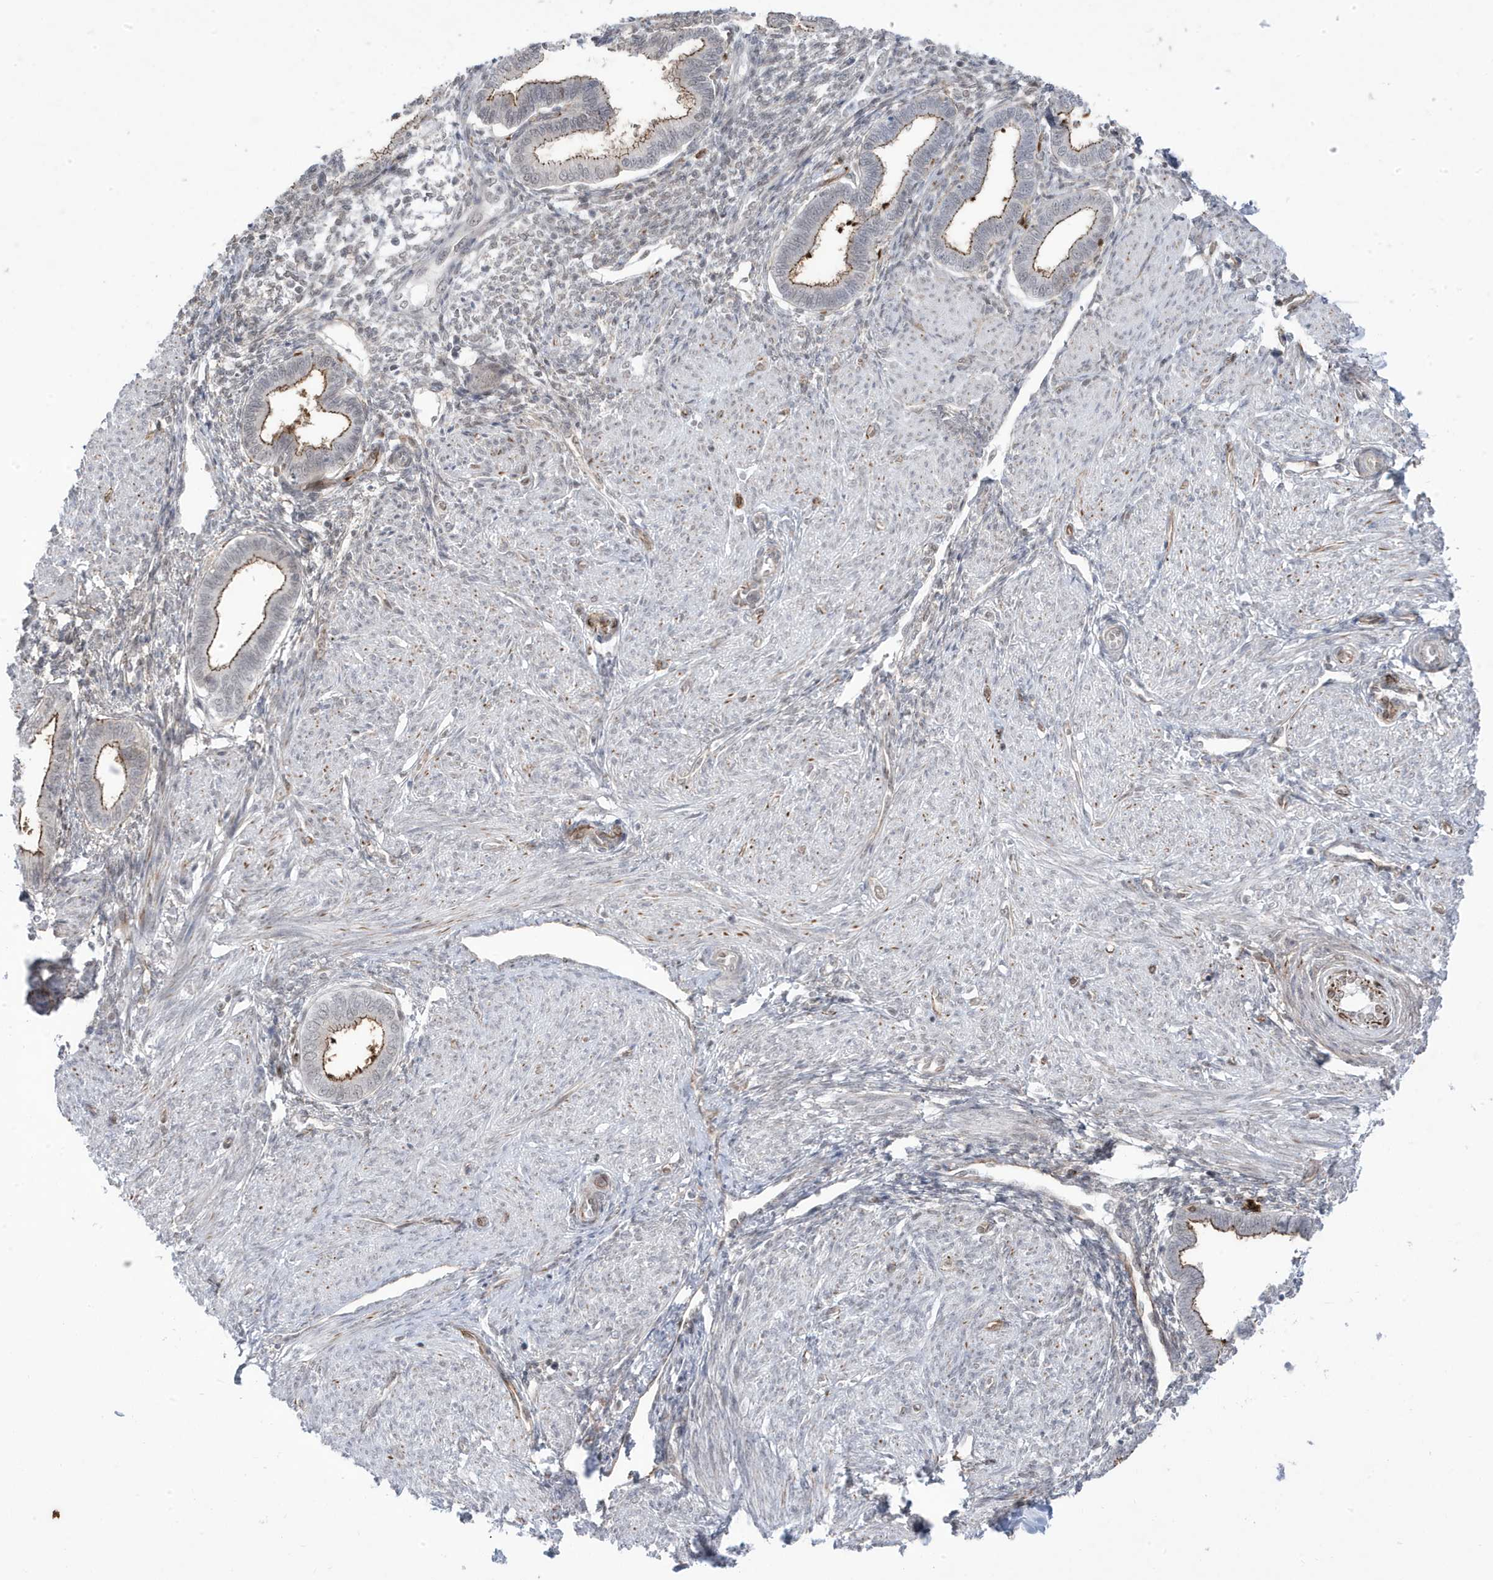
{"staining": {"intensity": "weak", "quantity": "<25%", "location": "nuclear"}, "tissue": "endometrium", "cell_type": "Cells in endometrial stroma", "image_type": "normal", "snomed": [{"axis": "morphology", "description": "Normal tissue, NOS"}, {"axis": "topography", "description": "Endometrium"}], "caption": "A high-resolution image shows IHC staining of benign endometrium, which reveals no significant expression in cells in endometrial stroma. (Stains: DAB immunohistochemistry (IHC) with hematoxylin counter stain, Microscopy: brightfield microscopy at high magnification).", "gene": "ADAMTSL3", "patient": {"sex": "female", "age": 53}}